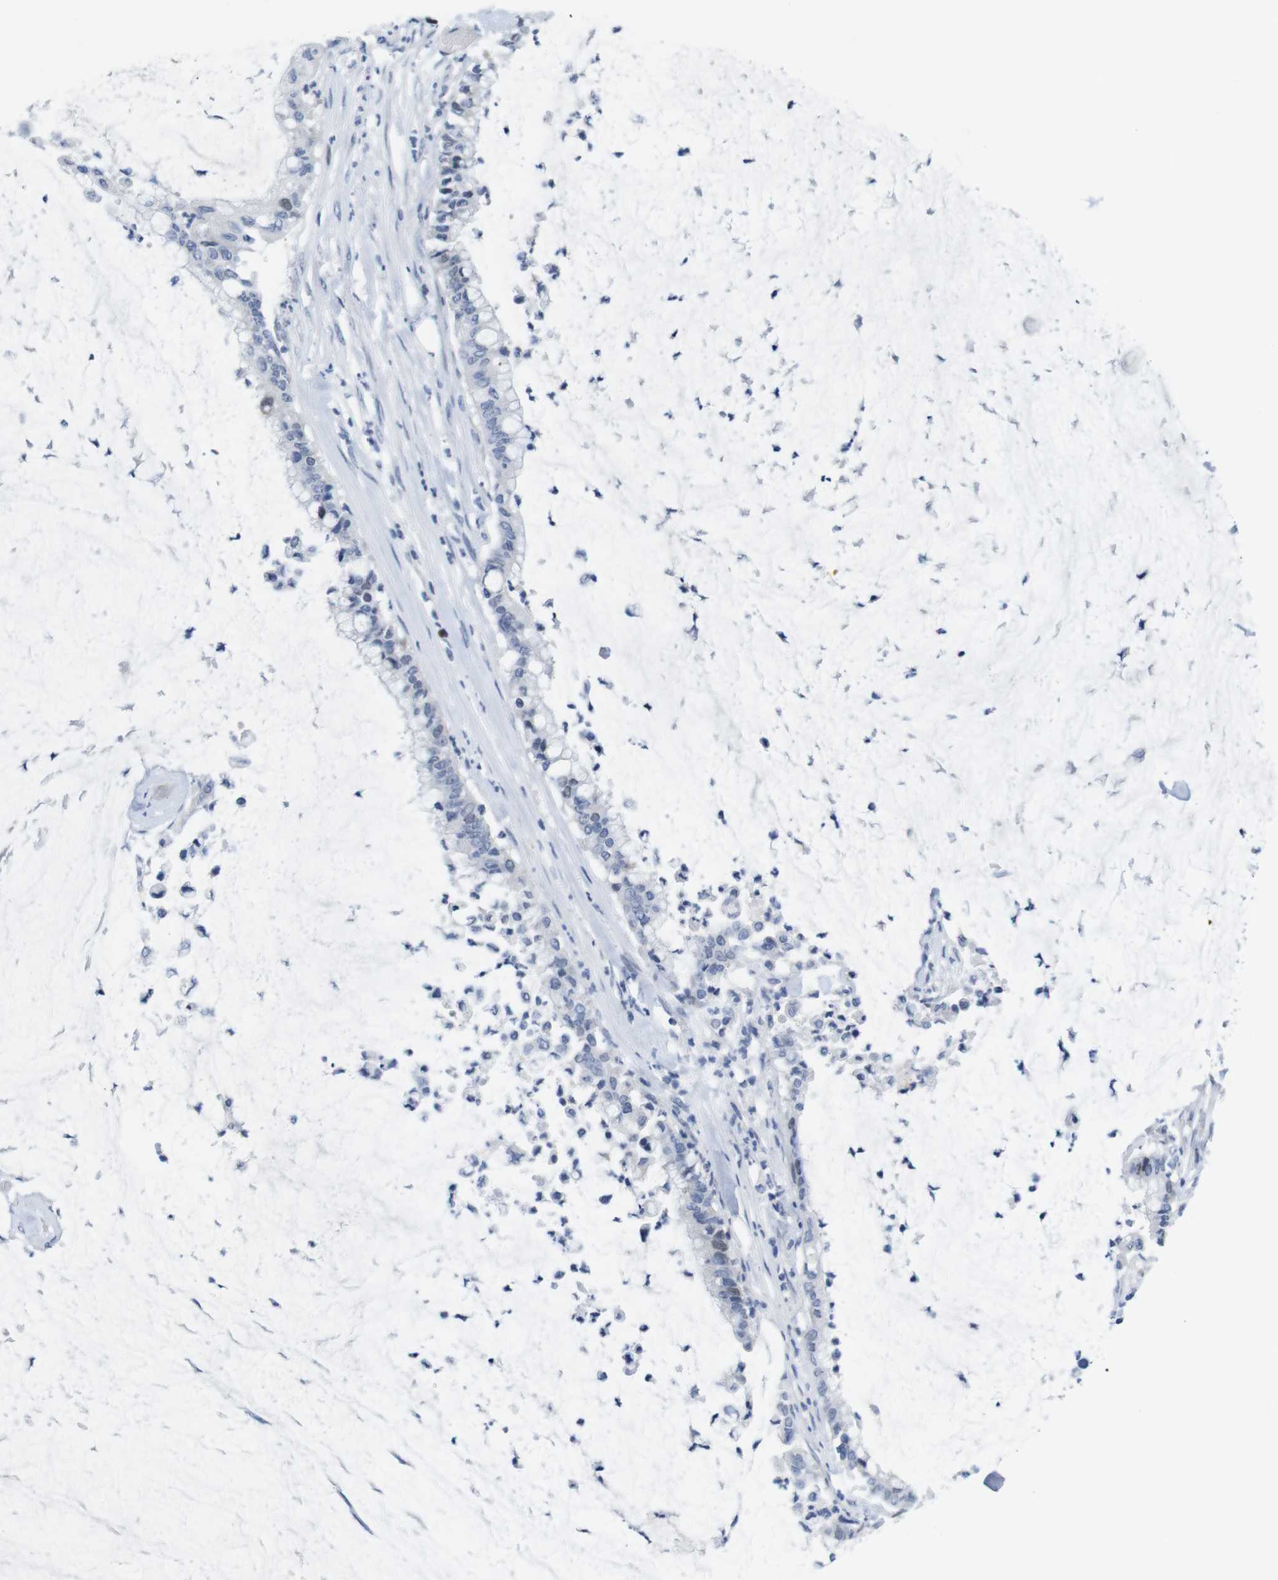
{"staining": {"intensity": "negative", "quantity": "none", "location": "none"}, "tissue": "pancreatic cancer", "cell_type": "Tumor cells", "image_type": "cancer", "snomed": [{"axis": "morphology", "description": "Adenocarcinoma, NOS"}, {"axis": "topography", "description": "Pancreas"}], "caption": "Pancreatic cancer (adenocarcinoma) stained for a protein using immunohistochemistry demonstrates no staining tumor cells.", "gene": "CDK2", "patient": {"sex": "male", "age": 41}}